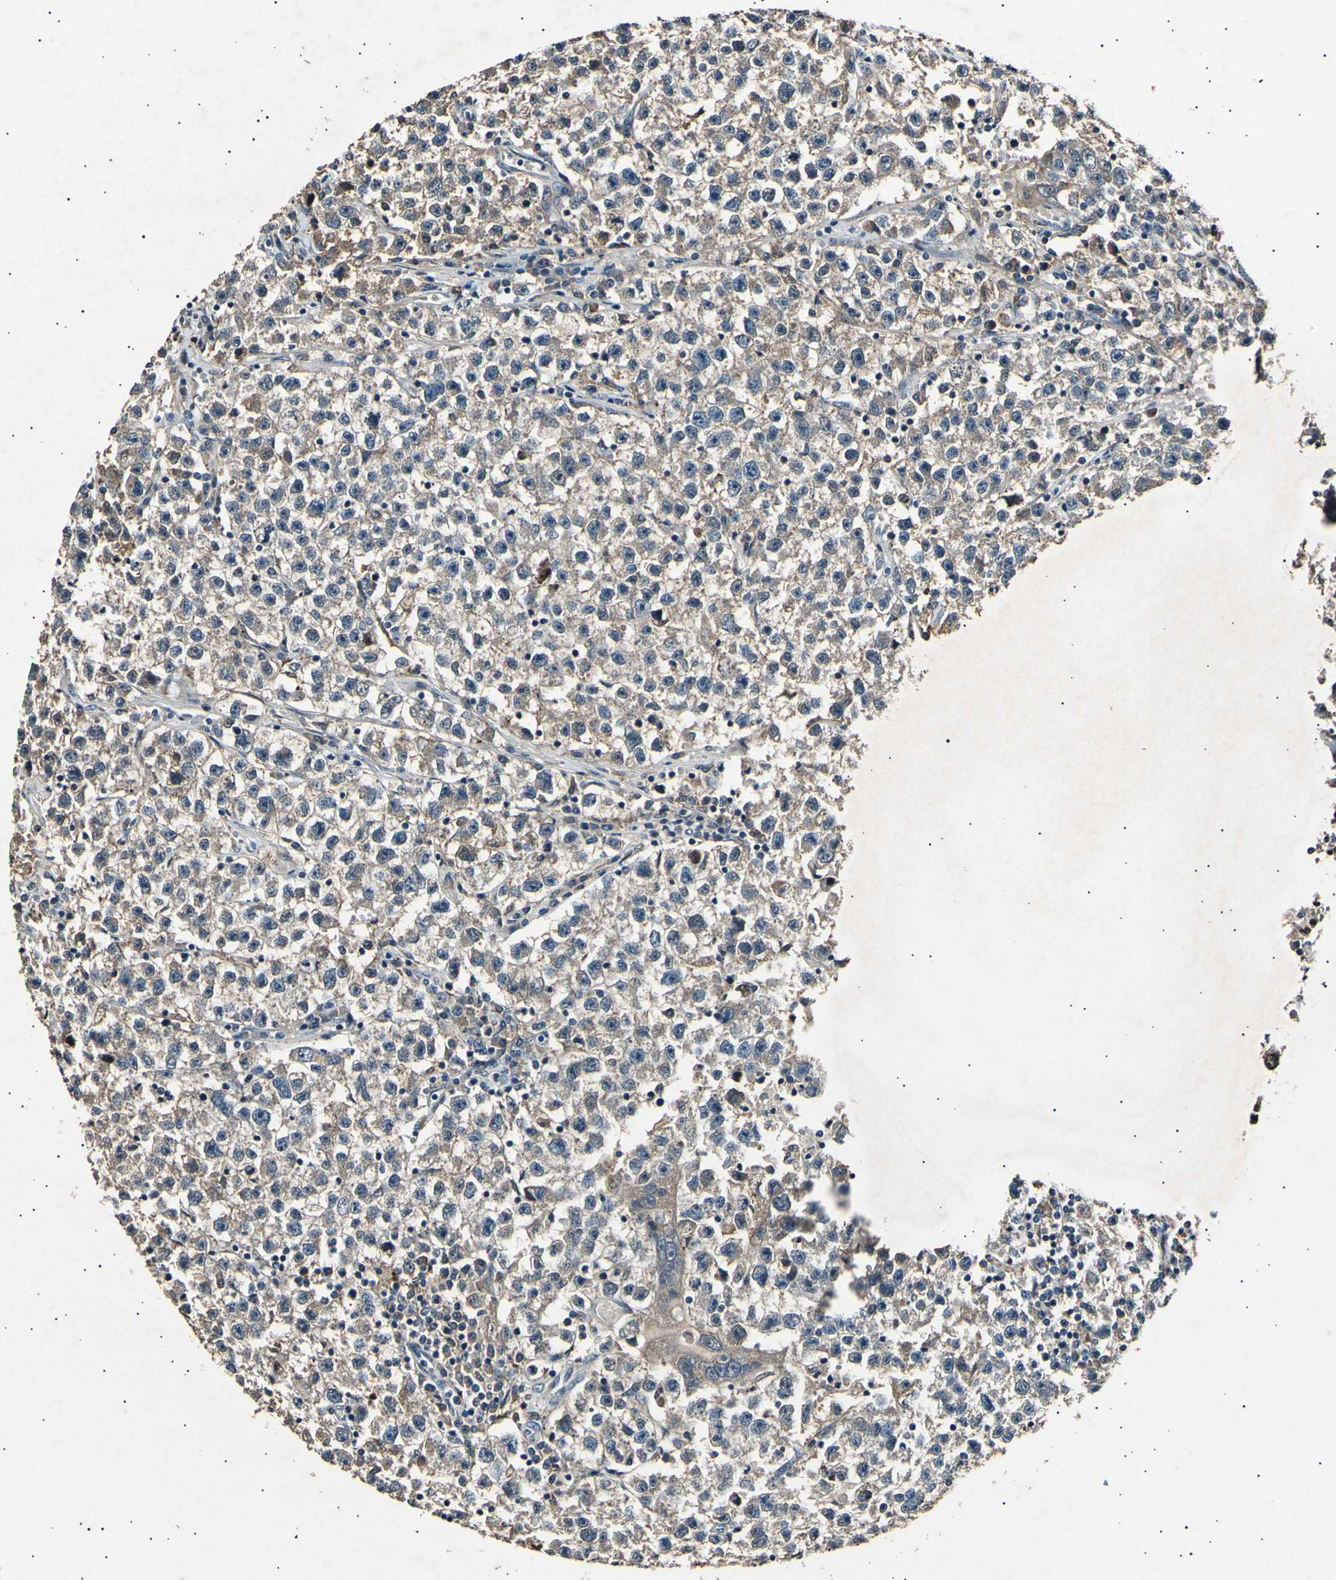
{"staining": {"intensity": "weak", "quantity": ">75%", "location": "cytoplasmic/membranous"}, "tissue": "testis cancer", "cell_type": "Tumor cells", "image_type": "cancer", "snomed": [{"axis": "morphology", "description": "Seminoma, NOS"}, {"axis": "topography", "description": "Testis"}], "caption": "About >75% of tumor cells in human testis seminoma exhibit weak cytoplasmic/membranous protein staining as visualized by brown immunohistochemical staining.", "gene": "ADCY3", "patient": {"sex": "male", "age": 22}}